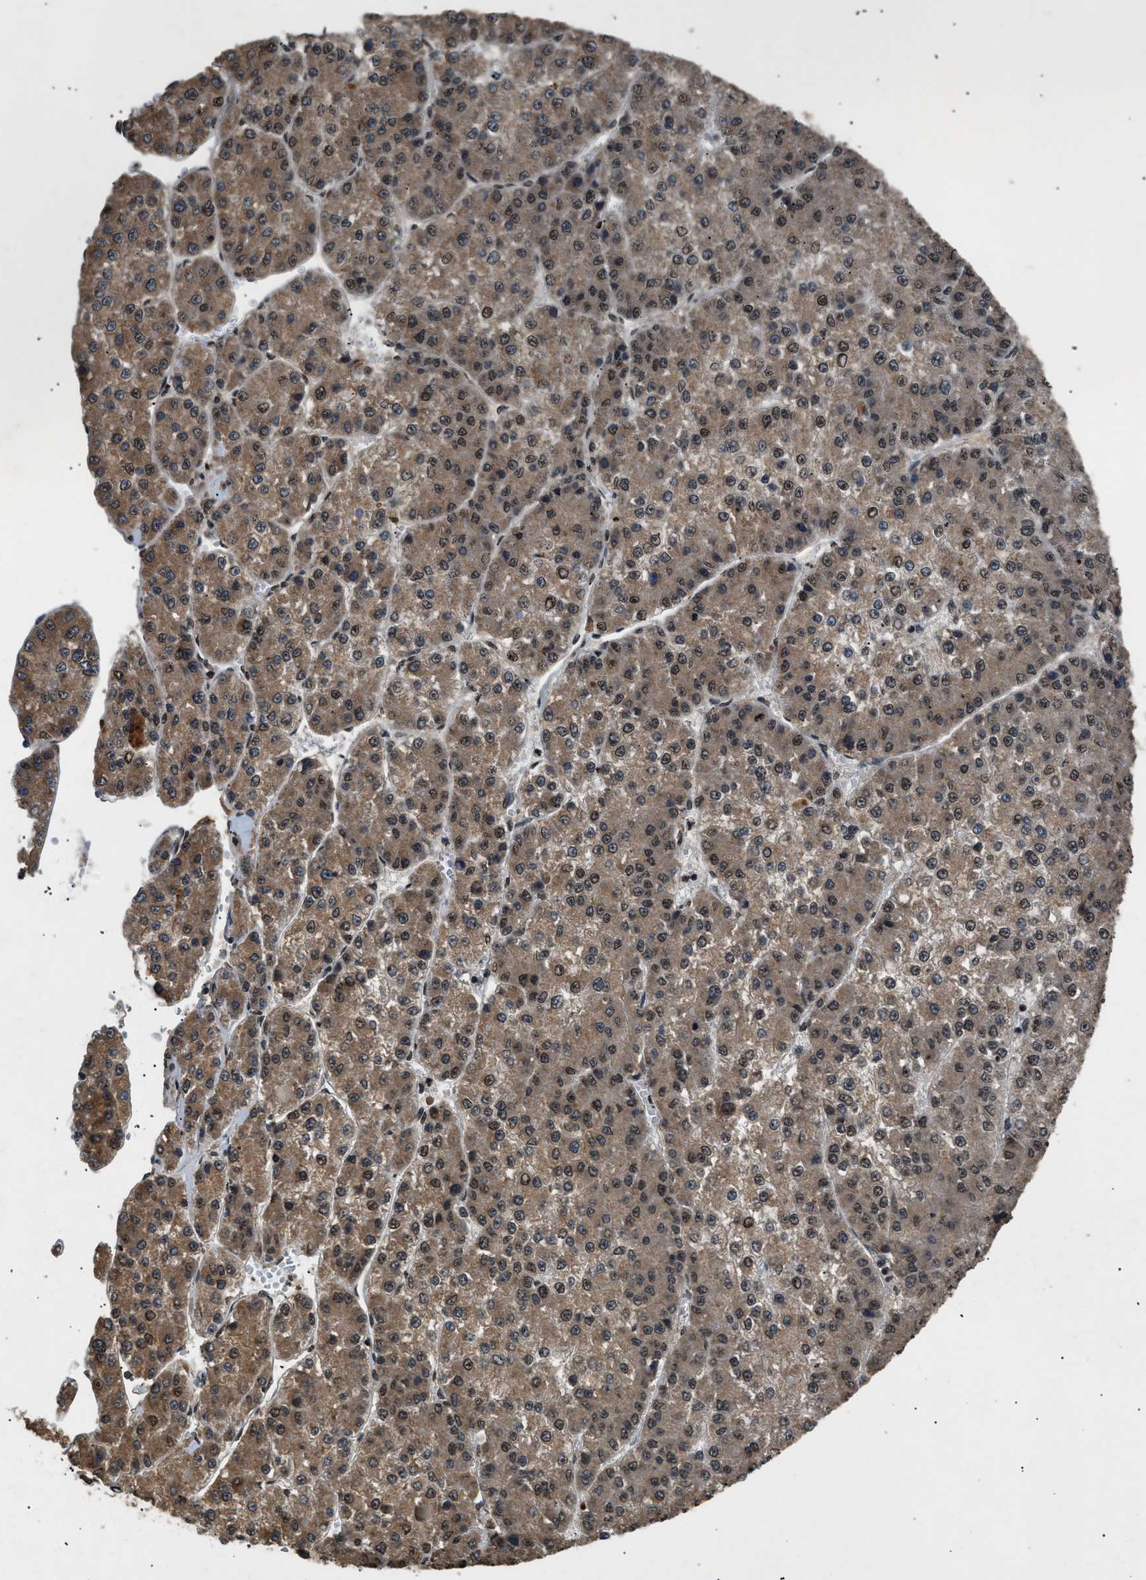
{"staining": {"intensity": "moderate", "quantity": ">75%", "location": "cytoplasmic/membranous,nuclear"}, "tissue": "liver cancer", "cell_type": "Tumor cells", "image_type": "cancer", "snomed": [{"axis": "morphology", "description": "Carcinoma, Hepatocellular, NOS"}, {"axis": "topography", "description": "Liver"}], "caption": "High-power microscopy captured an immunohistochemistry image of hepatocellular carcinoma (liver), revealing moderate cytoplasmic/membranous and nuclear positivity in approximately >75% of tumor cells.", "gene": "RBM5", "patient": {"sex": "female", "age": 73}}